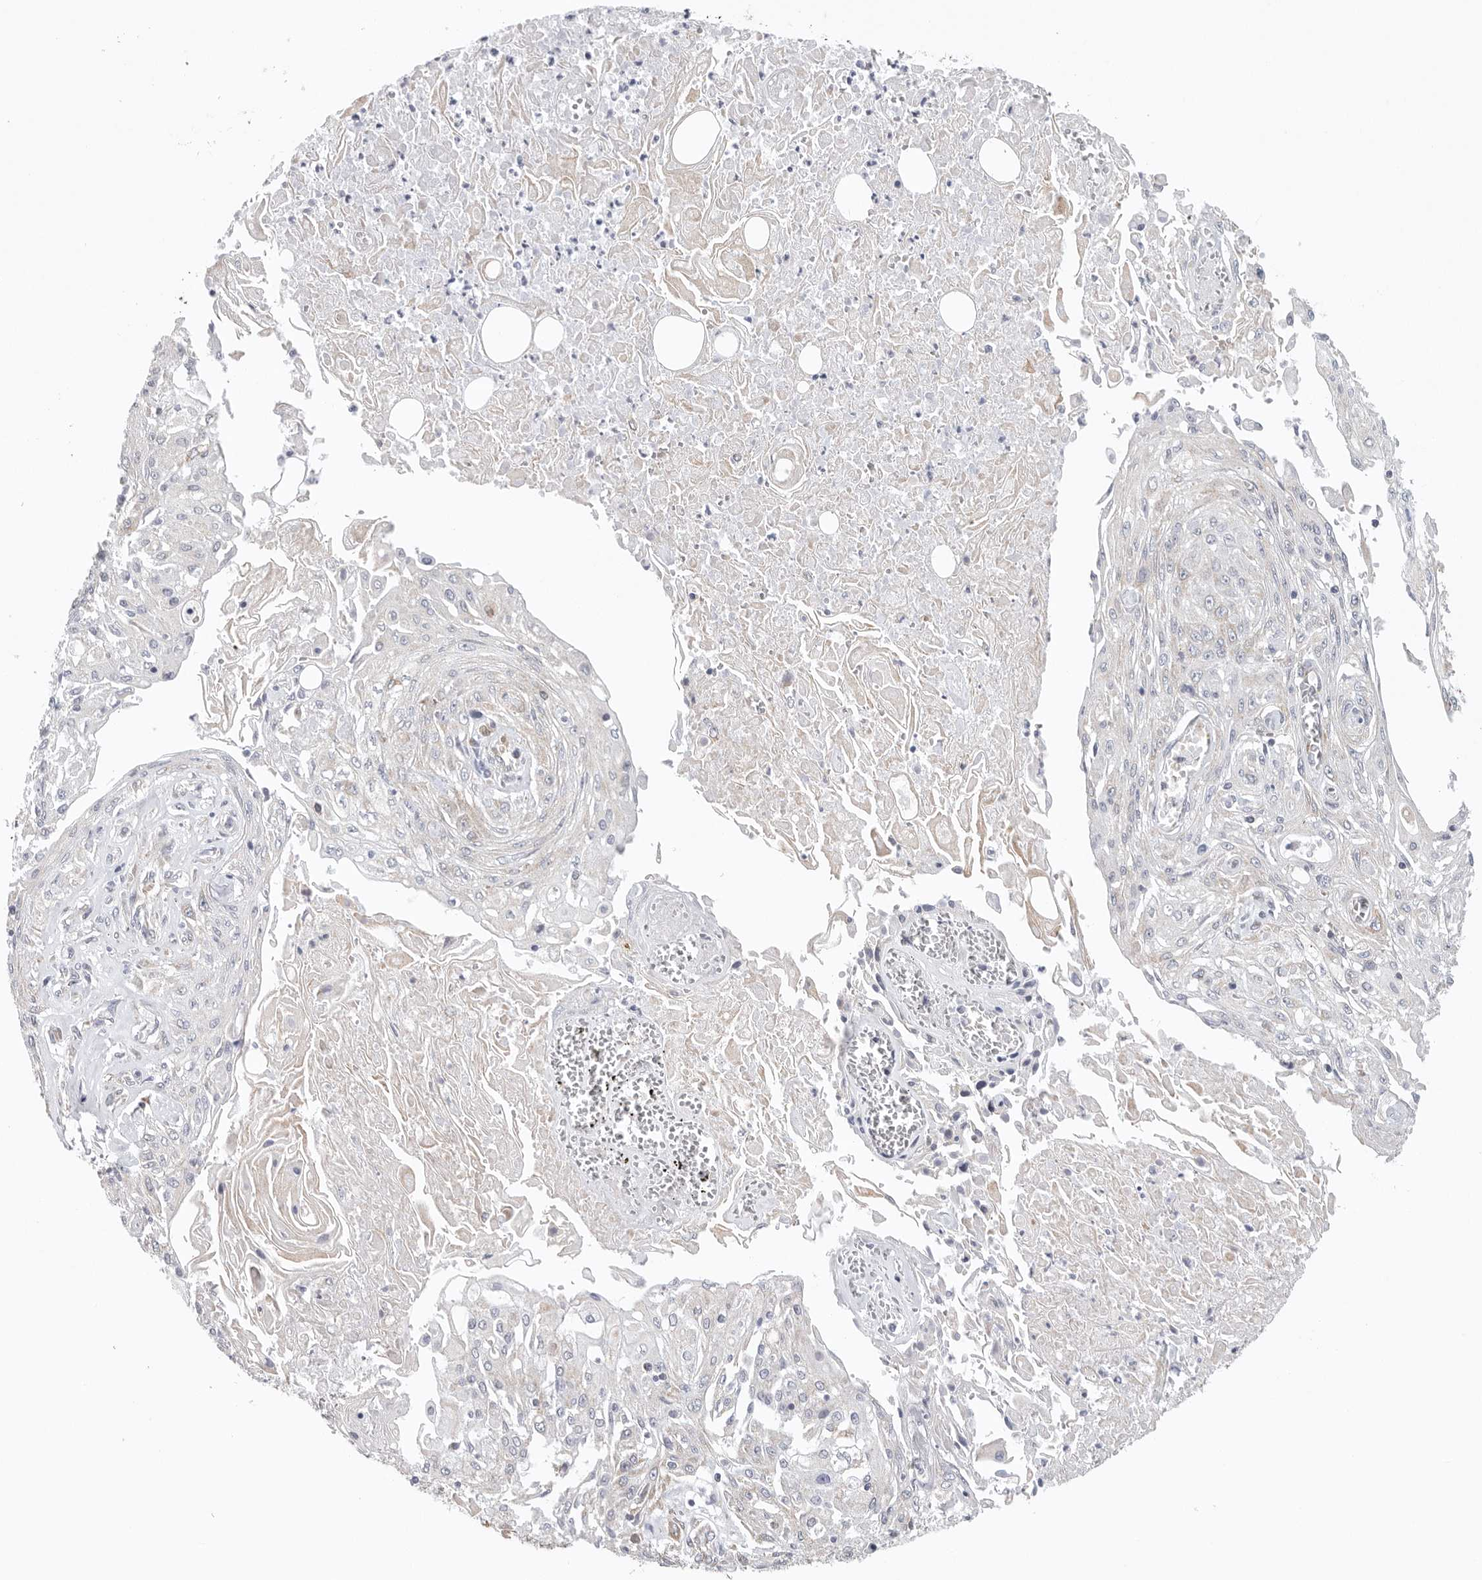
{"staining": {"intensity": "negative", "quantity": "none", "location": "none"}, "tissue": "skin cancer", "cell_type": "Tumor cells", "image_type": "cancer", "snomed": [{"axis": "morphology", "description": "Squamous cell carcinoma, NOS"}, {"axis": "morphology", "description": "Squamous cell carcinoma, metastatic, NOS"}, {"axis": "topography", "description": "Skin"}, {"axis": "topography", "description": "Lymph node"}], "caption": "Immunohistochemistry photomicrograph of neoplastic tissue: skin cancer (metastatic squamous cell carcinoma) stained with DAB demonstrates no significant protein staining in tumor cells.", "gene": "FKBP8", "patient": {"sex": "male", "age": 75}}